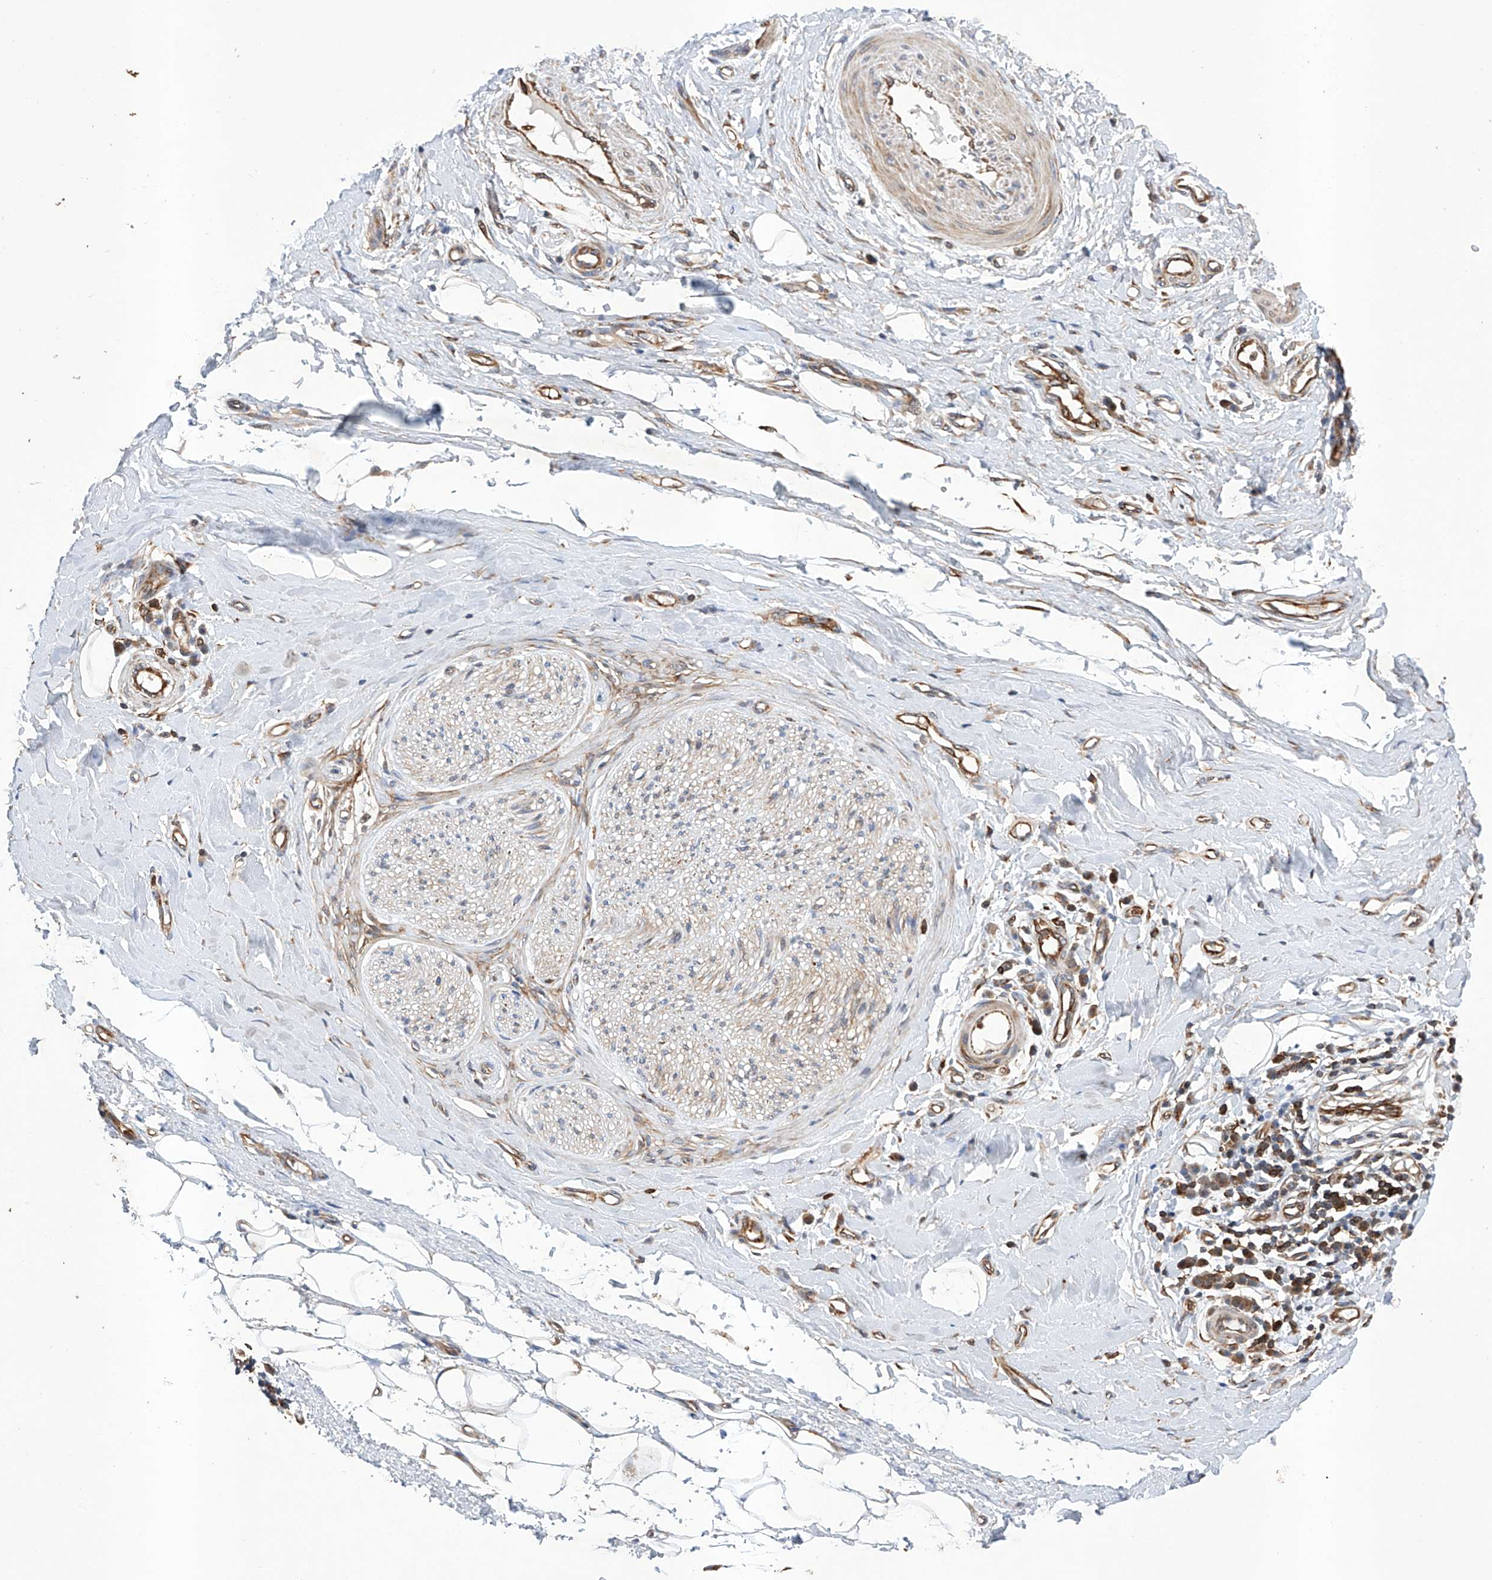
{"staining": {"intensity": "negative", "quantity": "none", "location": "none"}, "tissue": "adipose tissue", "cell_type": "Adipocytes", "image_type": "normal", "snomed": [{"axis": "morphology", "description": "Normal tissue, NOS"}, {"axis": "morphology", "description": "Adenocarcinoma, NOS"}, {"axis": "topography", "description": "Esophagus"}, {"axis": "topography", "description": "Stomach, upper"}, {"axis": "topography", "description": "Peripheral nerve tissue"}], "caption": "Photomicrograph shows no protein positivity in adipocytes of benign adipose tissue.", "gene": "TIMM23", "patient": {"sex": "male", "age": 62}}